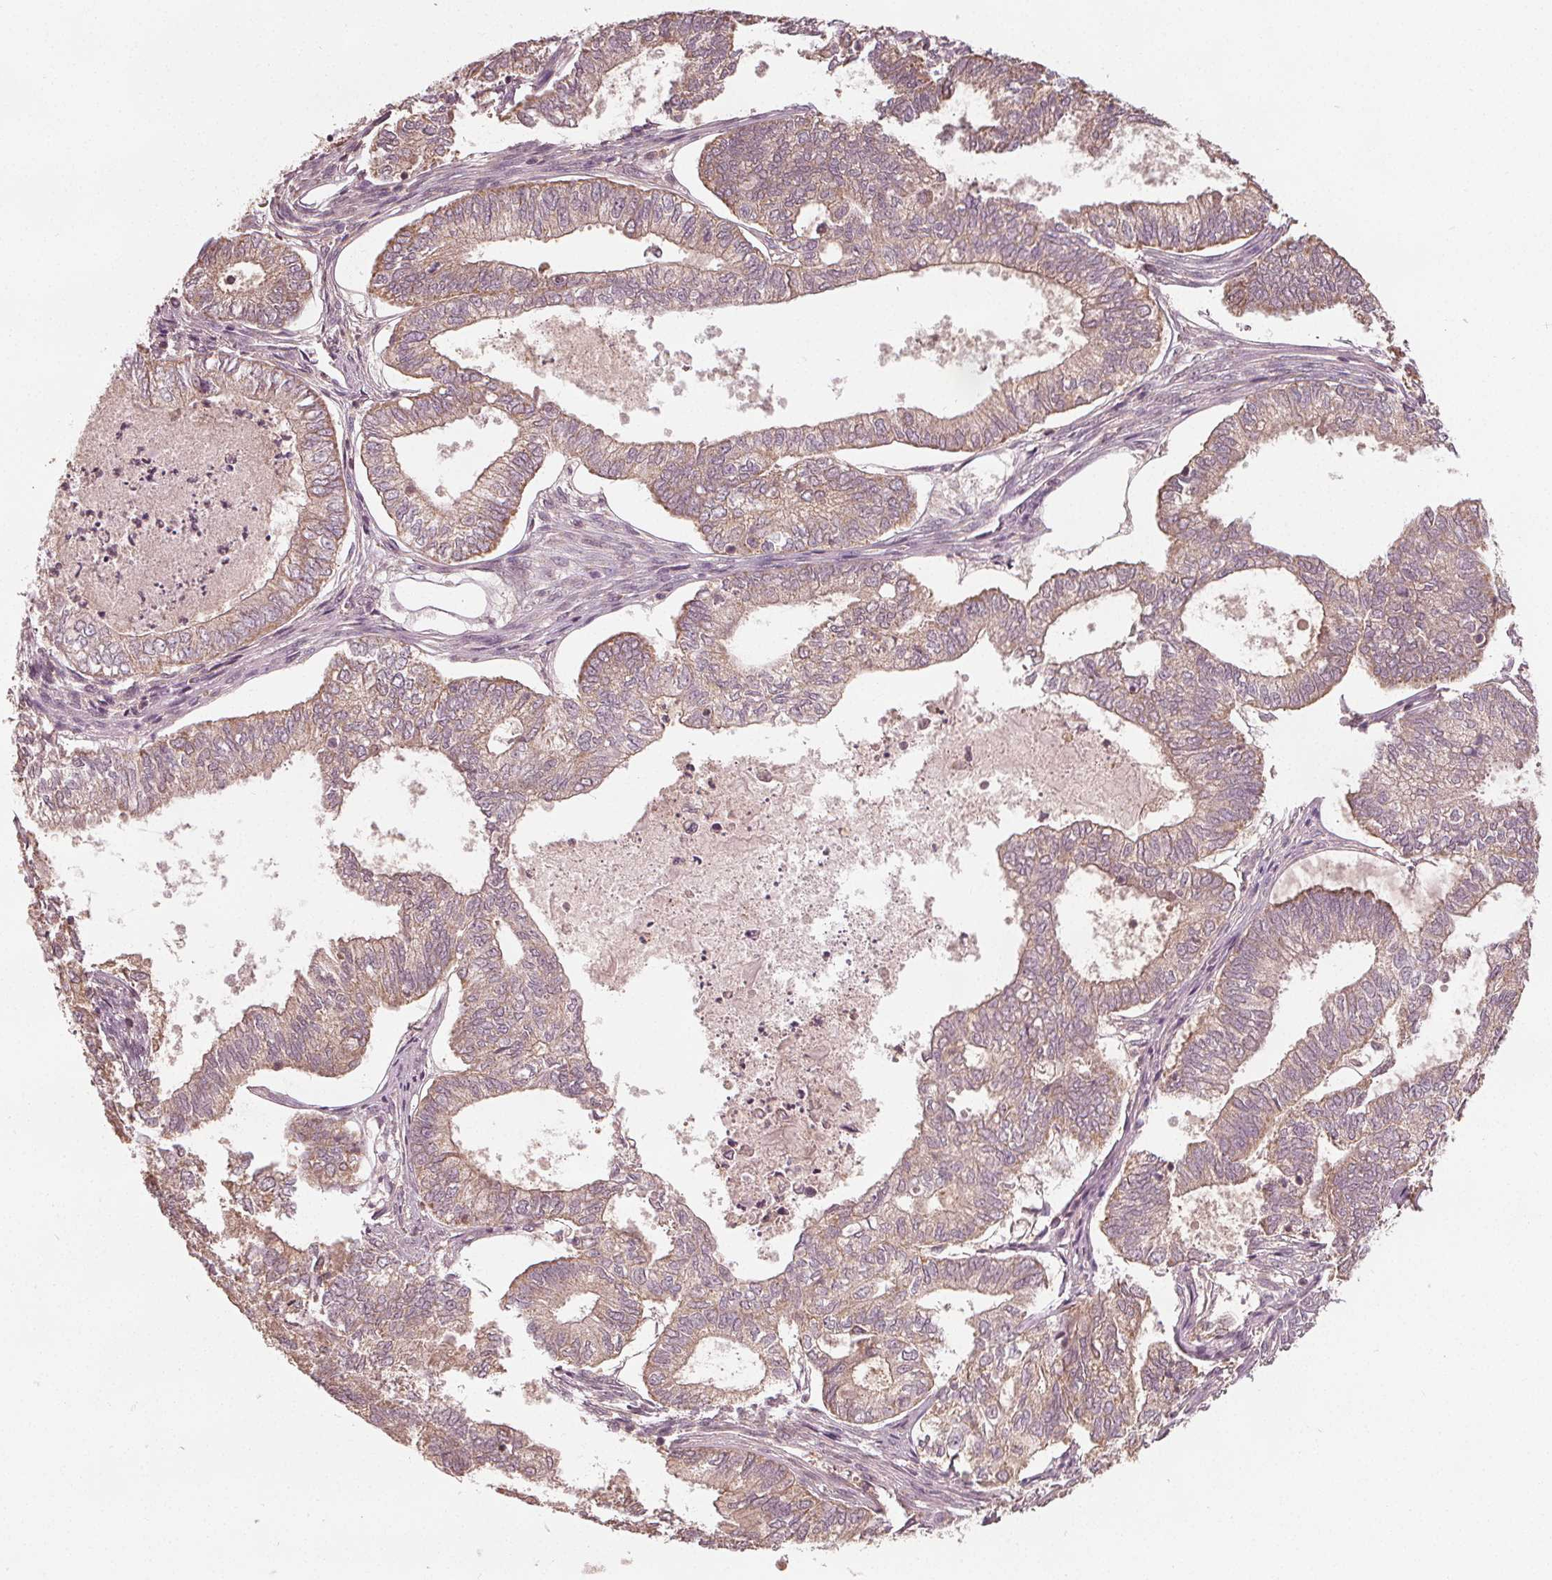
{"staining": {"intensity": "moderate", "quantity": "25%-75%", "location": "cytoplasmic/membranous"}, "tissue": "ovarian cancer", "cell_type": "Tumor cells", "image_type": "cancer", "snomed": [{"axis": "morphology", "description": "Carcinoma, endometroid"}, {"axis": "topography", "description": "Ovary"}], "caption": "This image exhibits IHC staining of ovarian cancer (endometroid carcinoma), with medium moderate cytoplasmic/membranous expression in about 25%-75% of tumor cells.", "gene": "GNB2", "patient": {"sex": "female", "age": 64}}